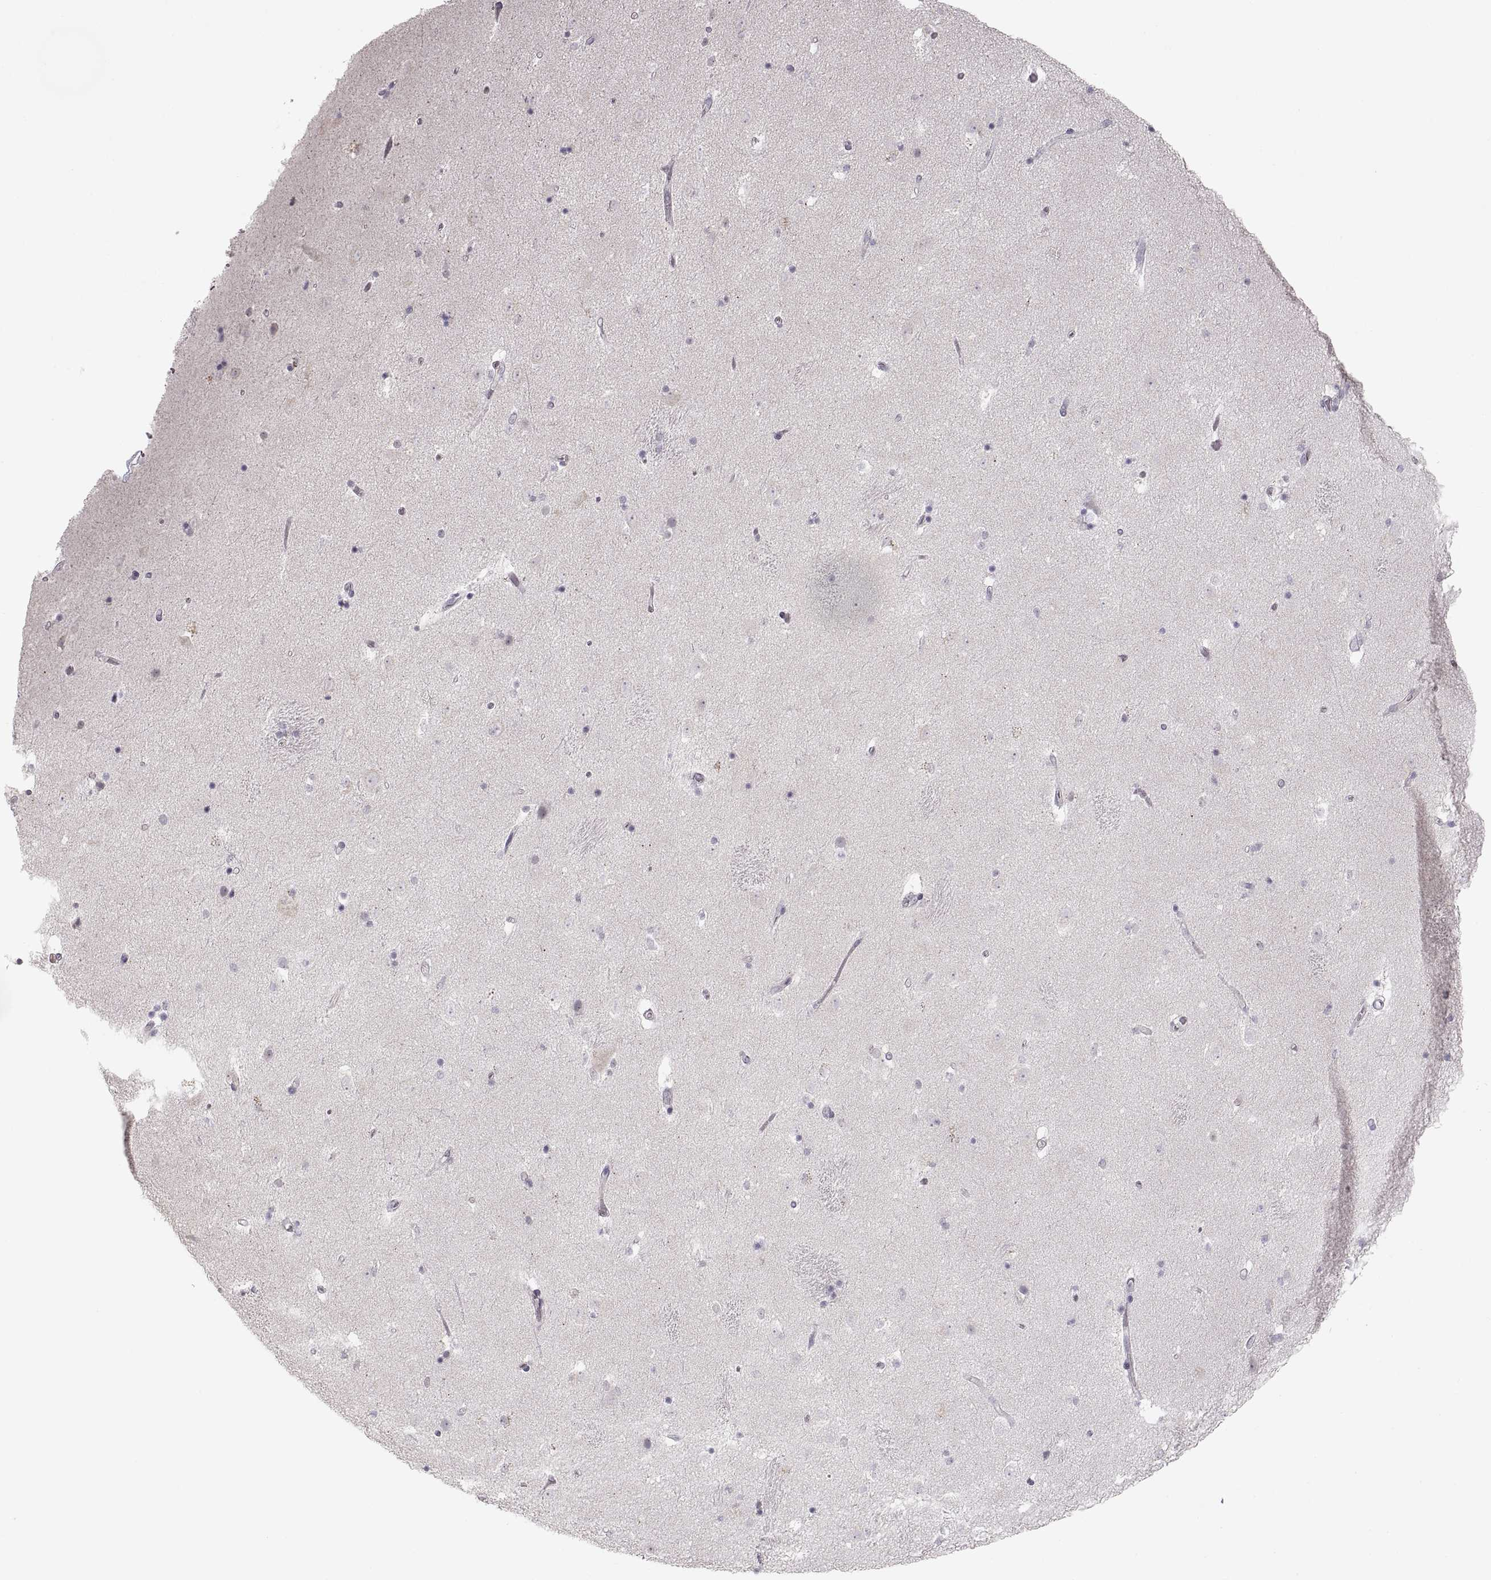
{"staining": {"intensity": "negative", "quantity": "none", "location": "none"}, "tissue": "caudate", "cell_type": "Glial cells", "image_type": "normal", "snomed": [{"axis": "morphology", "description": "Normal tissue, NOS"}, {"axis": "topography", "description": "Lateral ventricle wall"}], "caption": "High power microscopy histopathology image of an IHC histopathology image of unremarkable caudate, revealing no significant positivity in glial cells.", "gene": "PCSK2", "patient": {"sex": "male", "age": 51}}